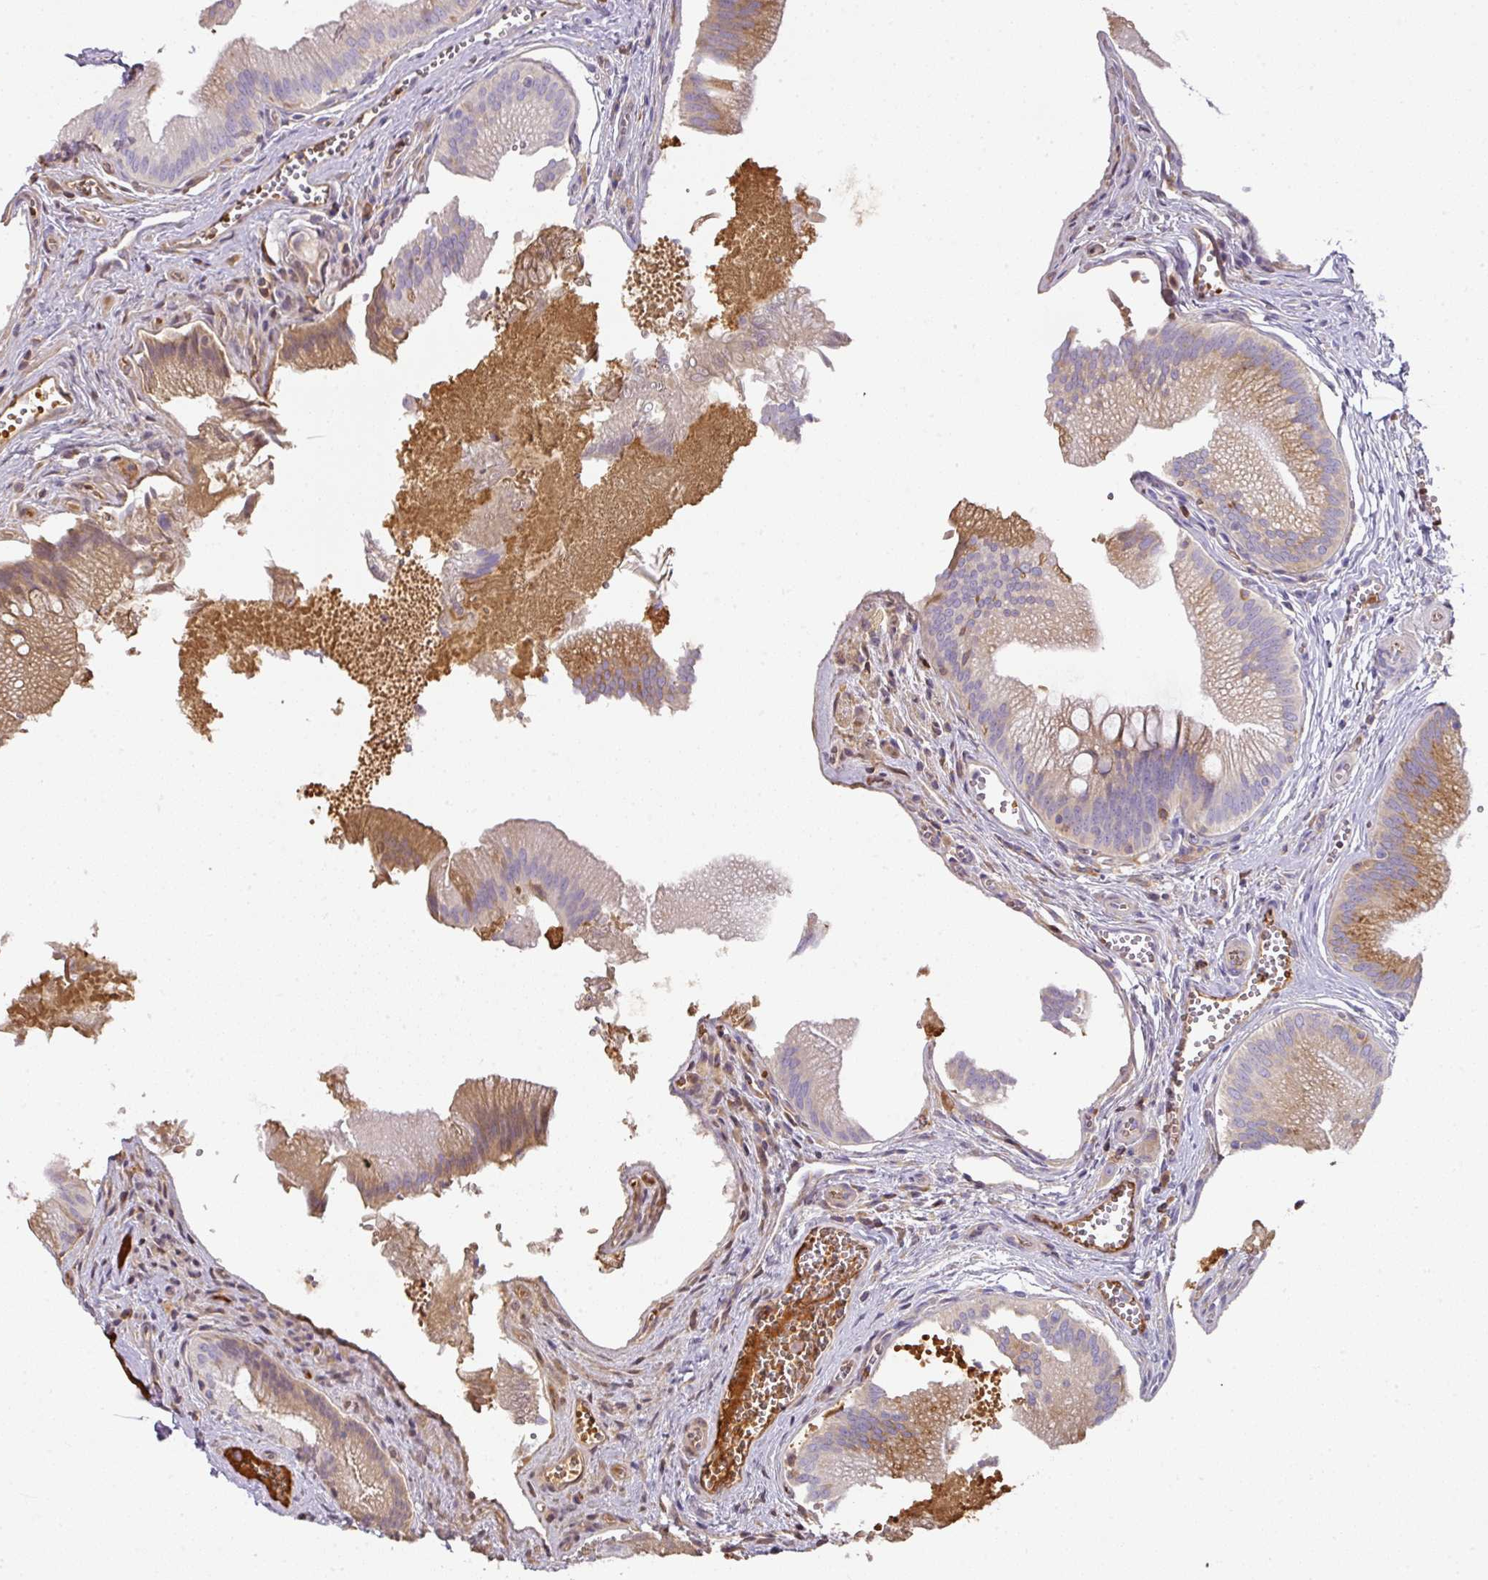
{"staining": {"intensity": "moderate", "quantity": "25%-75%", "location": "cytoplasmic/membranous"}, "tissue": "gallbladder", "cell_type": "Glandular cells", "image_type": "normal", "snomed": [{"axis": "morphology", "description": "Normal tissue, NOS"}, {"axis": "topography", "description": "Gallbladder"}], "caption": "Moderate cytoplasmic/membranous staining is appreciated in about 25%-75% of glandular cells in normal gallbladder. The staining was performed using DAB, with brown indicating positive protein expression. Nuclei are stained blue with hematoxylin.", "gene": "CCZ1B", "patient": {"sex": "male", "age": 17}}